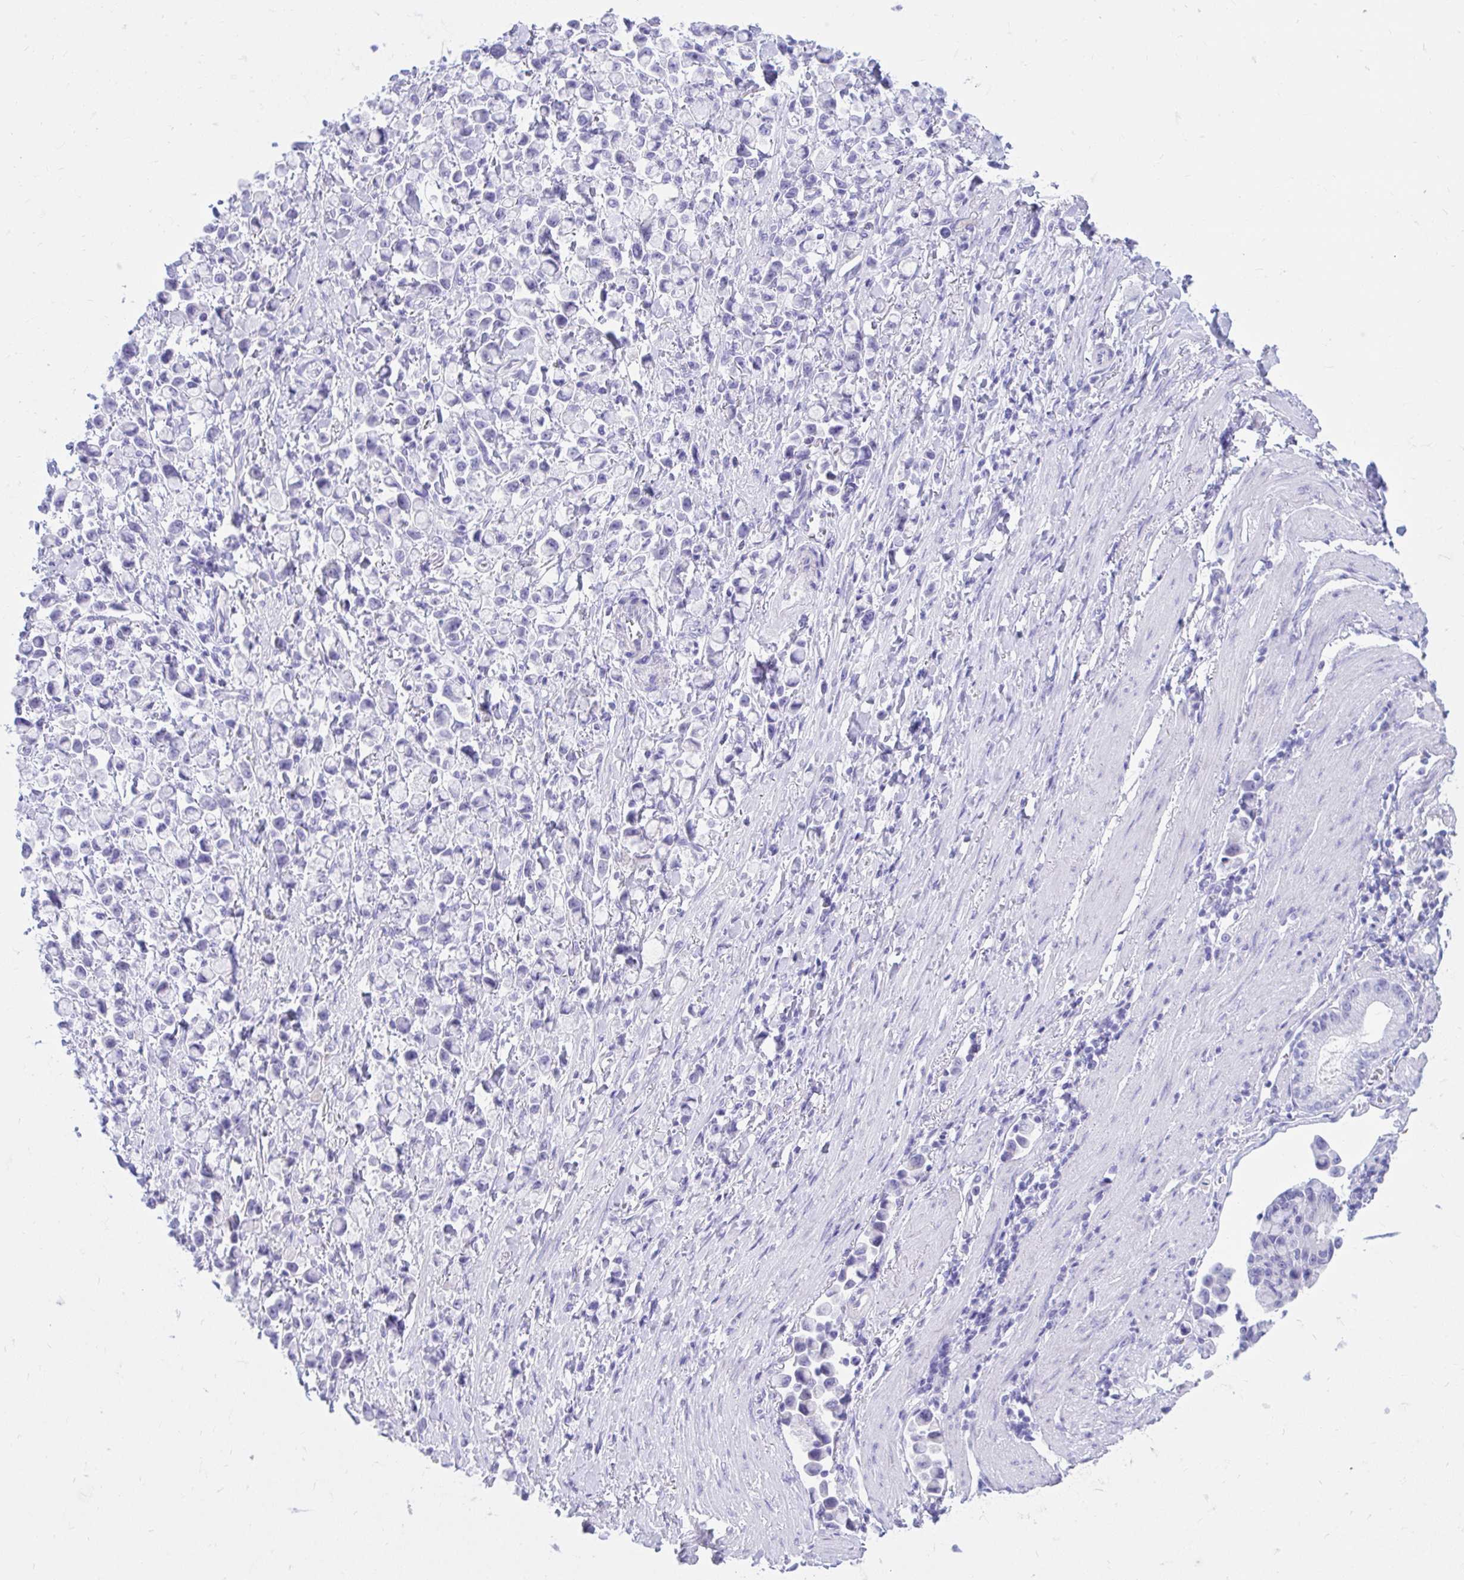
{"staining": {"intensity": "negative", "quantity": "none", "location": "none"}, "tissue": "stomach cancer", "cell_type": "Tumor cells", "image_type": "cancer", "snomed": [{"axis": "morphology", "description": "Adenocarcinoma, NOS"}, {"axis": "topography", "description": "Stomach"}], "caption": "Immunohistochemistry (IHC) image of neoplastic tissue: adenocarcinoma (stomach) stained with DAB exhibits no significant protein positivity in tumor cells. (Brightfield microscopy of DAB (3,3'-diaminobenzidine) IHC at high magnification).", "gene": "SHISA8", "patient": {"sex": "female", "age": 81}}